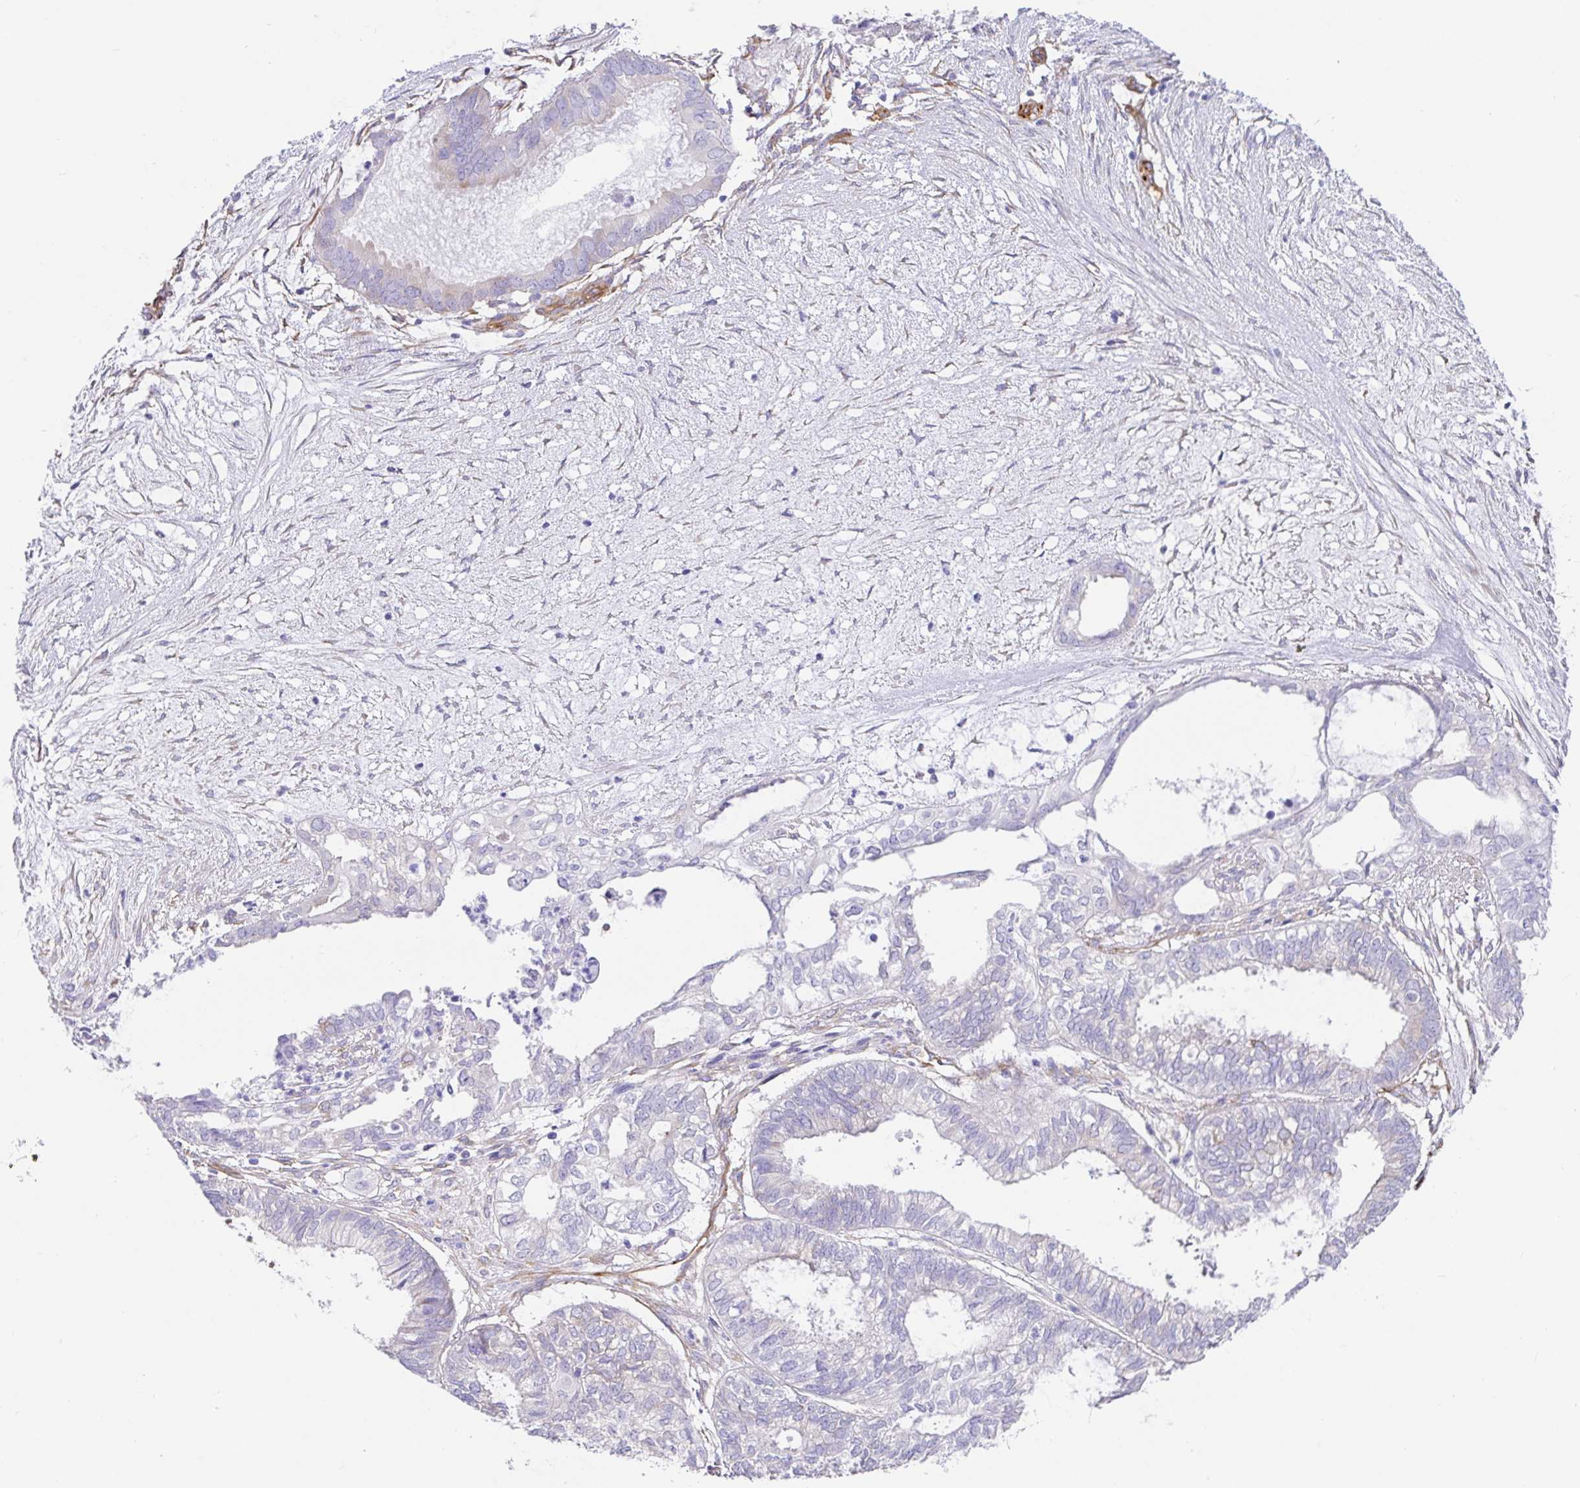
{"staining": {"intensity": "negative", "quantity": "none", "location": "none"}, "tissue": "ovarian cancer", "cell_type": "Tumor cells", "image_type": "cancer", "snomed": [{"axis": "morphology", "description": "Carcinoma, endometroid"}, {"axis": "topography", "description": "Ovary"}], "caption": "Ovarian endometroid carcinoma was stained to show a protein in brown. There is no significant positivity in tumor cells.", "gene": "DOCK1", "patient": {"sex": "female", "age": 64}}